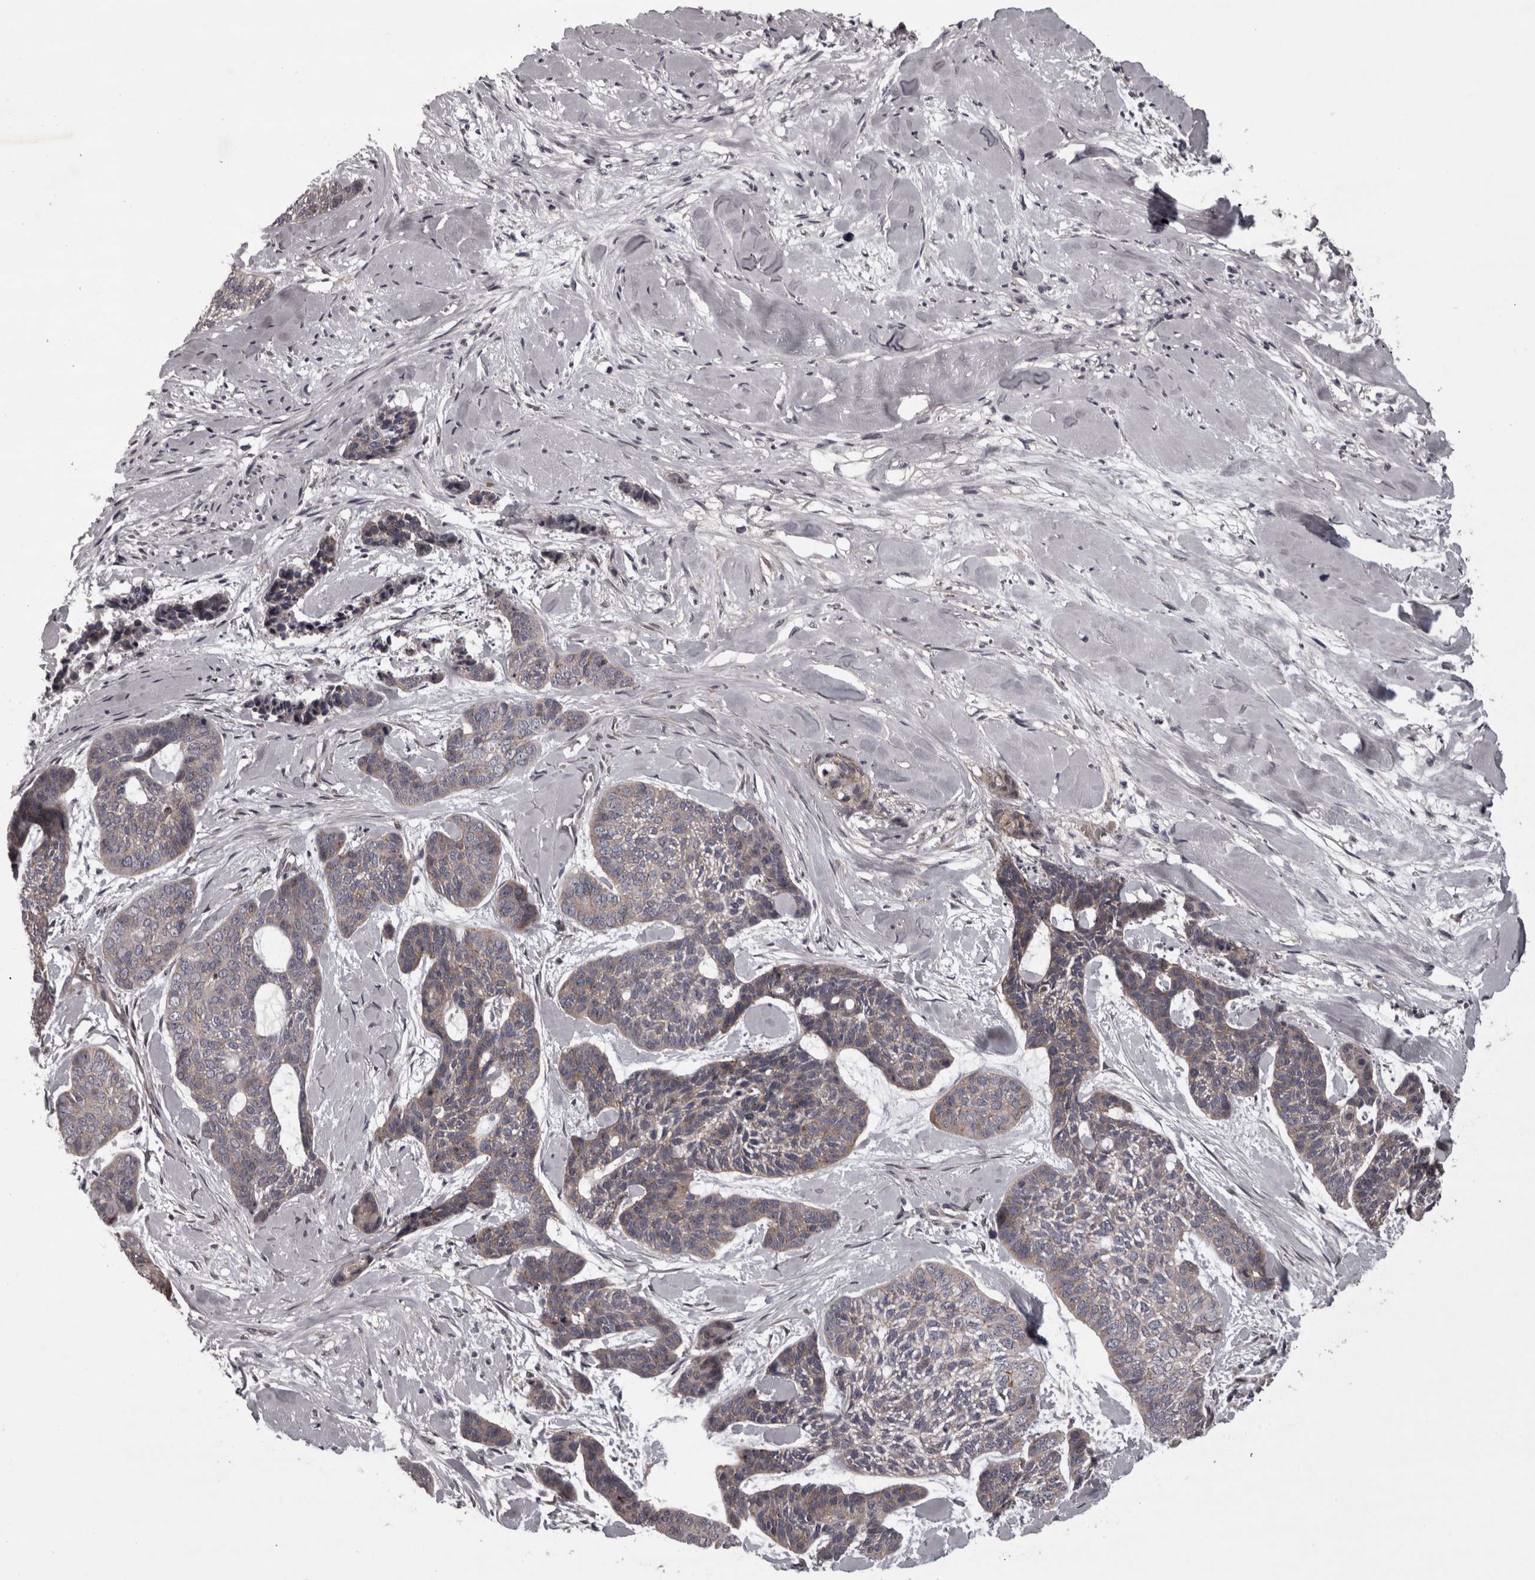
{"staining": {"intensity": "weak", "quantity": "<25%", "location": "cytoplasmic/membranous"}, "tissue": "skin cancer", "cell_type": "Tumor cells", "image_type": "cancer", "snomed": [{"axis": "morphology", "description": "Basal cell carcinoma"}, {"axis": "topography", "description": "Skin"}], "caption": "Immunohistochemistry photomicrograph of neoplastic tissue: human skin cancer (basal cell carcinoma) stained with DAB exhibits no significant protein expression in tumor cells.", "gene": "PCDH17", "patient": {"sex": "female", "age": 64}}